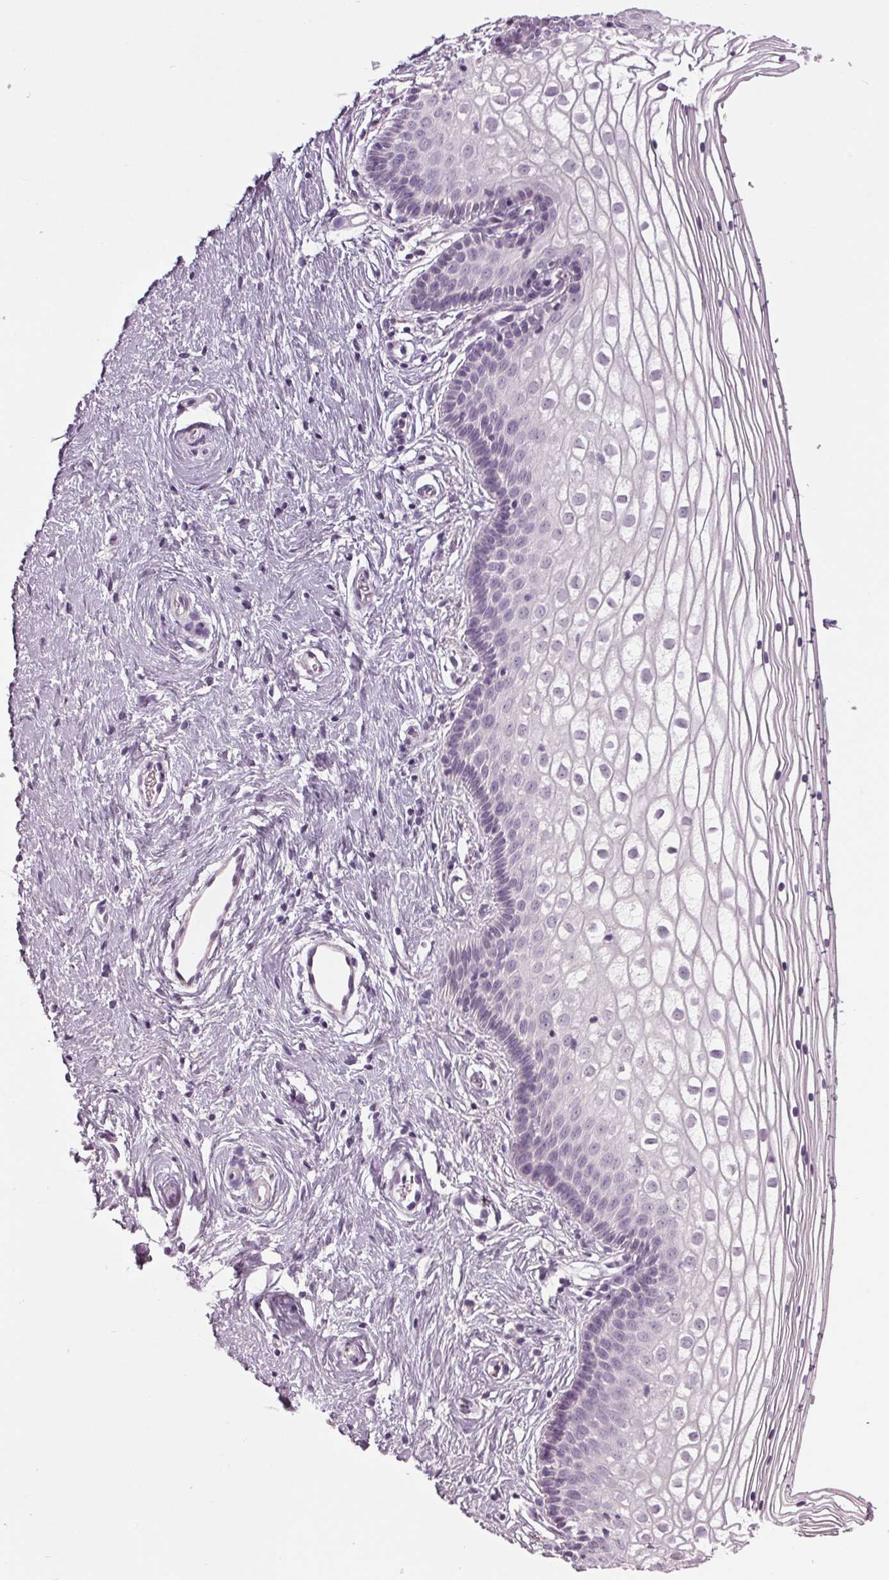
{"staining": {"intensity": "negative", "quantity": "none", "location": "none"}, "tissue": "vagina", "cell_type": "Squamous epithelial cells", "image_type": "normal", "snomed": [{"axis": "morphology", "description": "Normal tissue, NOS"}, {"axis": "topography", "description": "Vagina"}], "caption": "The immunohistochemistry (IHC) histopathology image has no significant expression in squamous epithelial cells of vagina.", "gene": "TNNC2", "patient": {"sex": "female", "age": 36}}